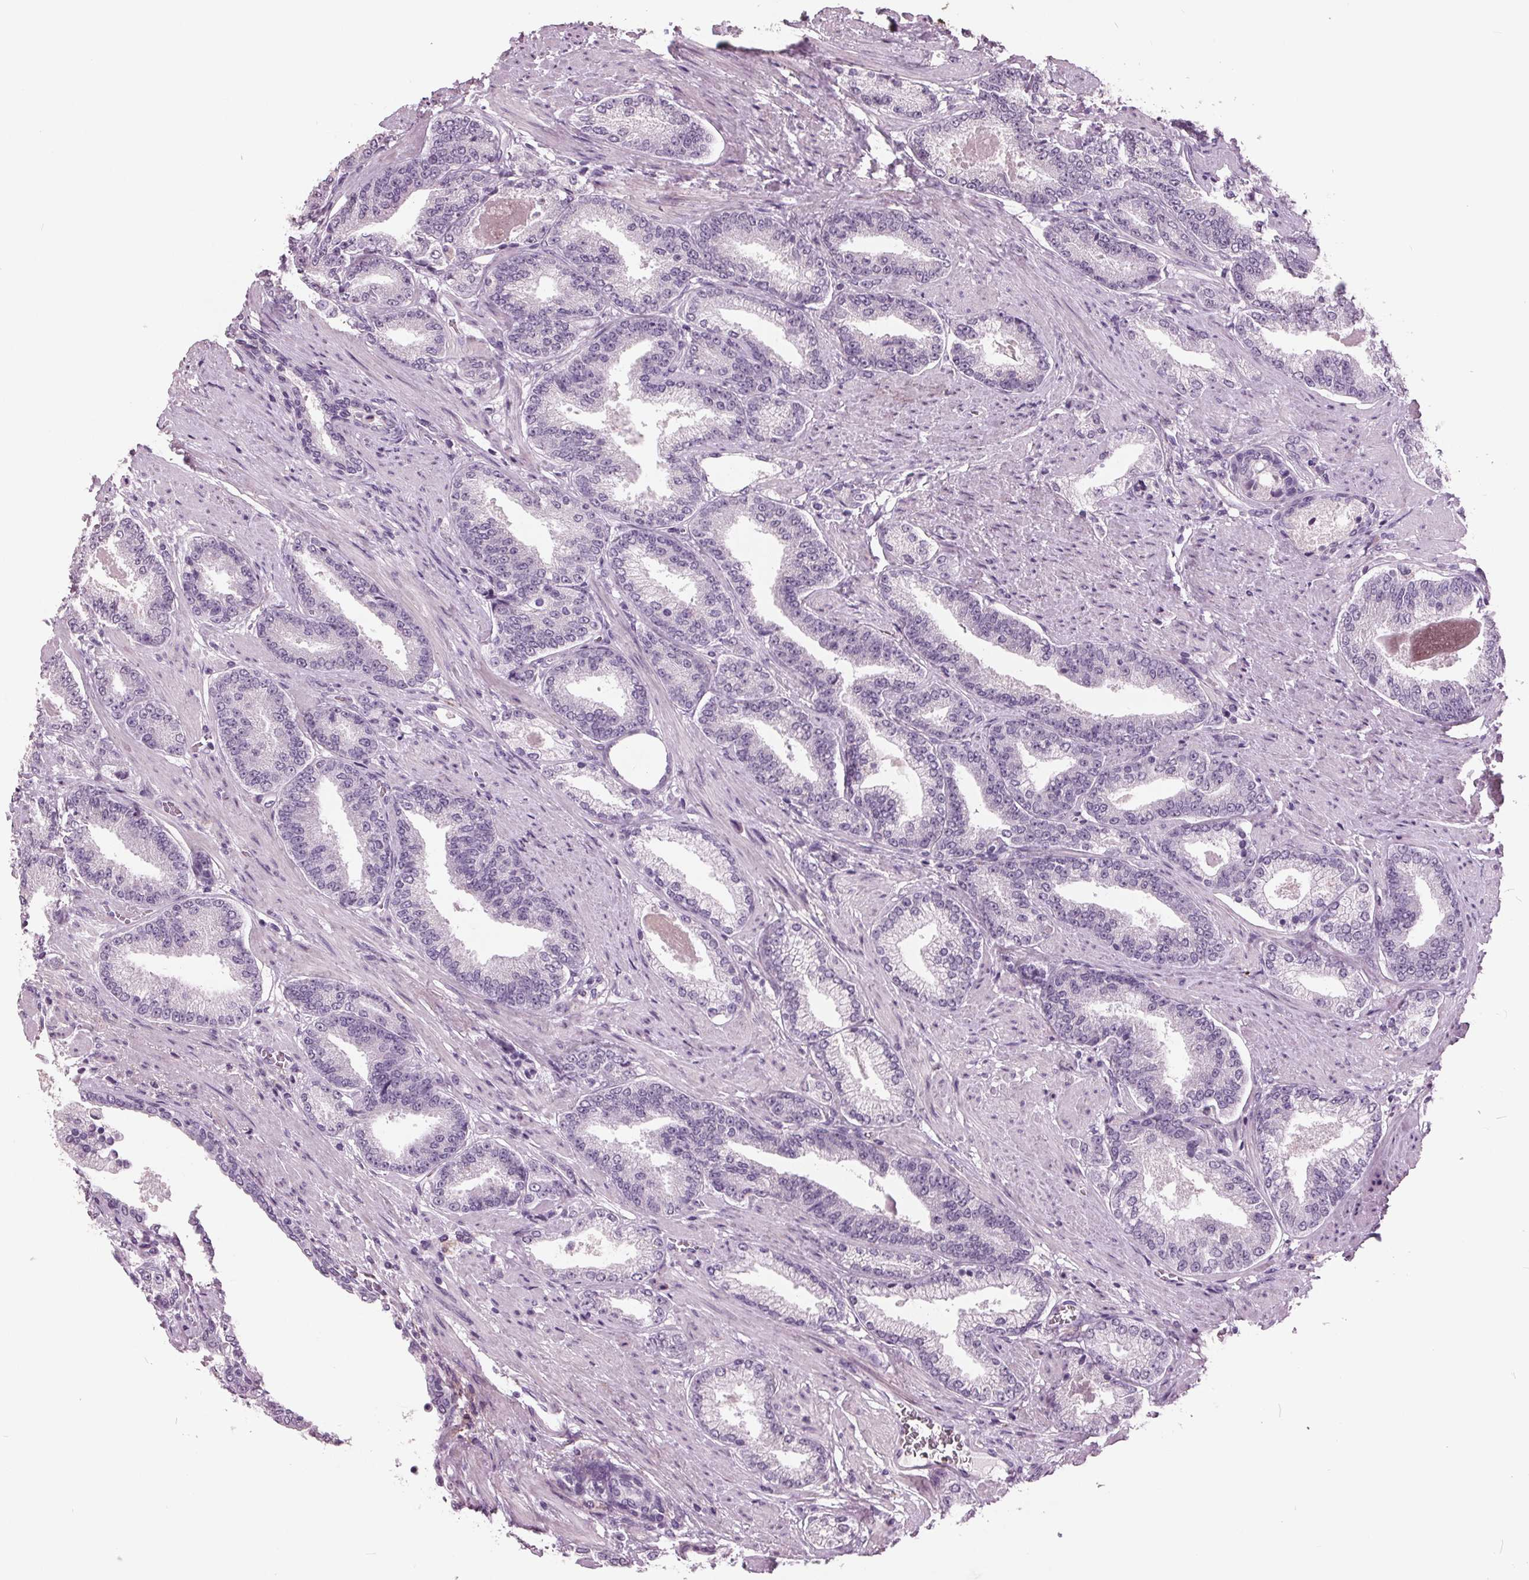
{"staining": {"intensity": "negative", "quantity": "none", "location": "none"}, "tissue": "prostate cancer", "cell_type": "Tumor cells", "image_type": "cancer", "snomed": [{"axis": "morphology", "description": "Adenocarcinoma, High grade"}, {"axis": "topography", "description": "Prostate and seminal vesicle, NOS"}], "caption": "IHC photomicrograph of neoplastic tissue: human prostate cancer (high-grade adenocarcinoma) stained with DAB reveals no significant protein positivity in tumor cells. (DAB (3,3'-diaminobenzidine) immunohistochemistry, high magnification).", "gene": "AMBP", "patient": {"sex": "male", "age": 61}}